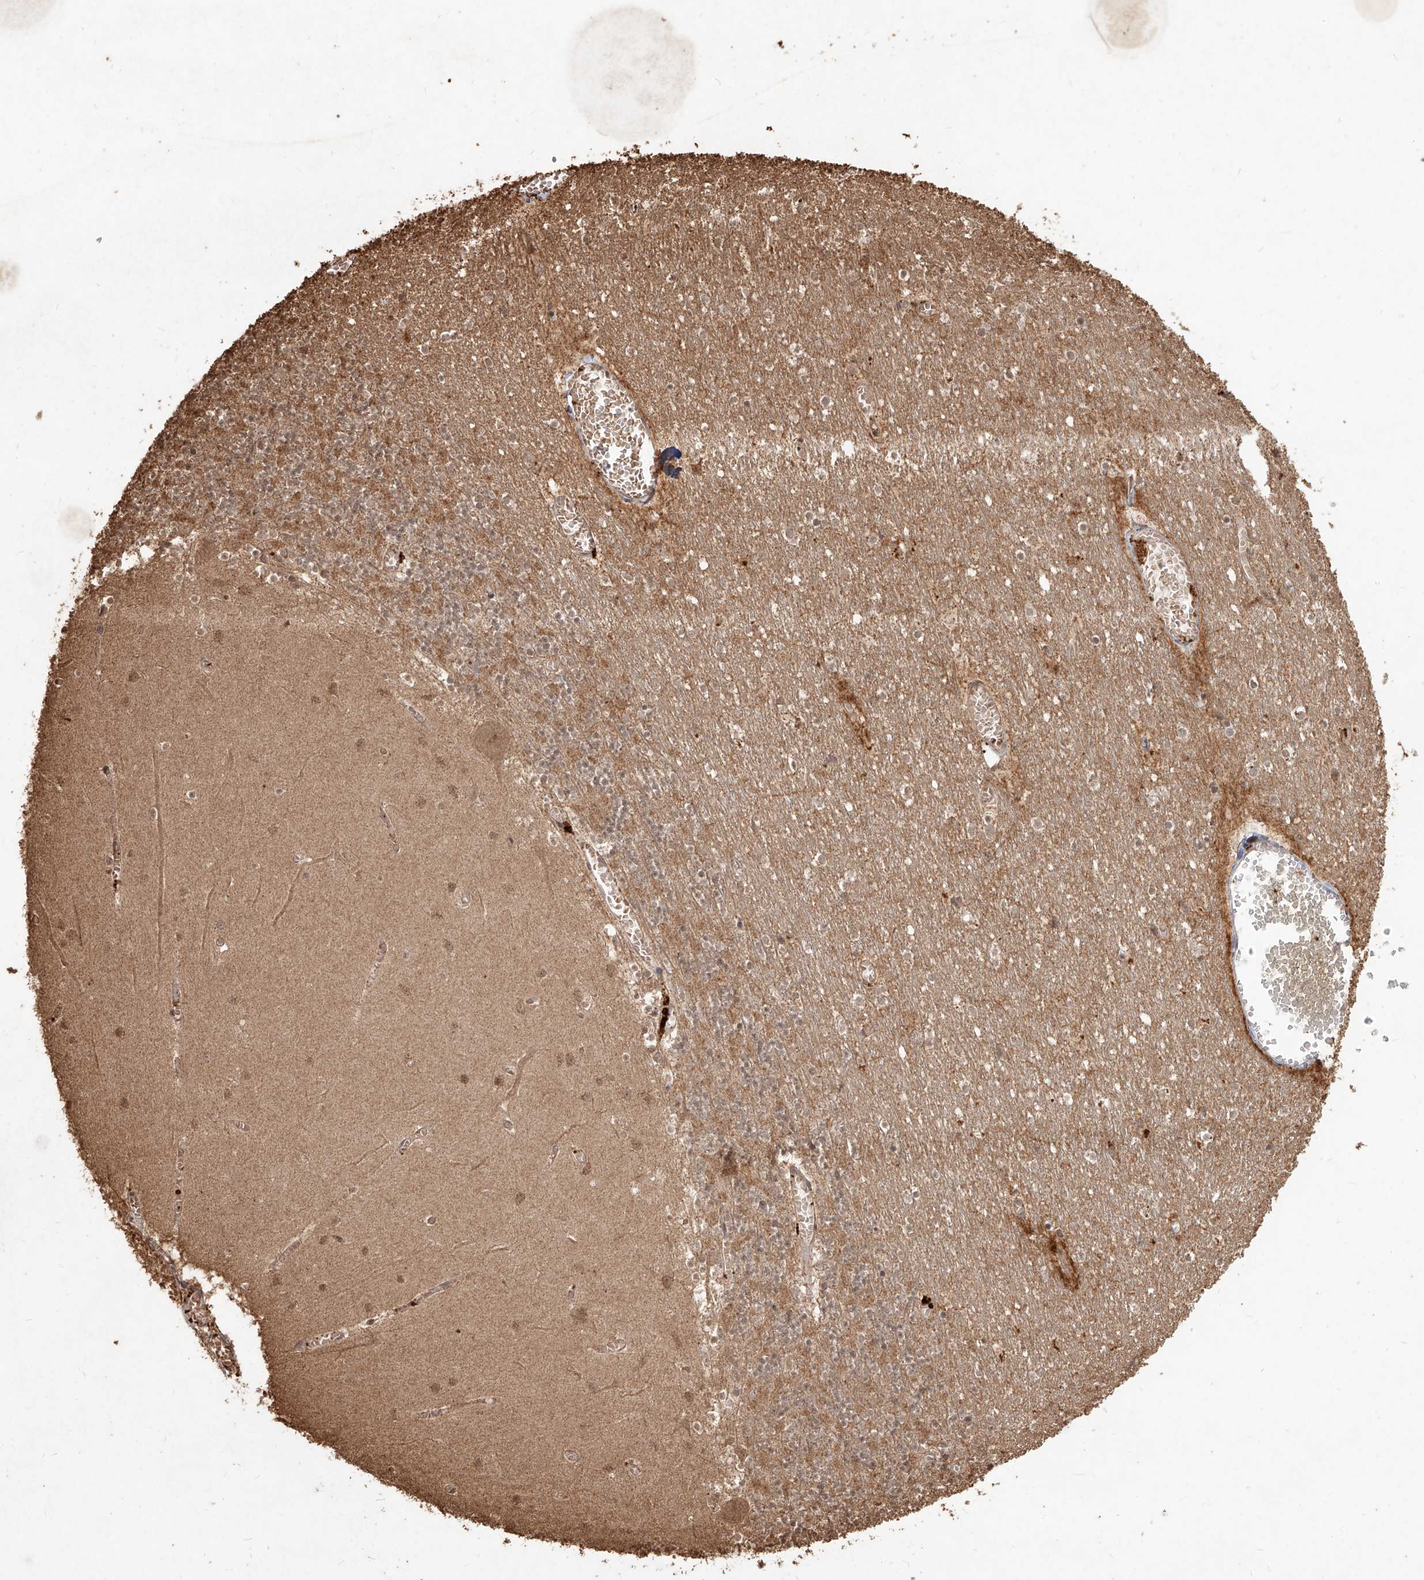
{"staining": {"intensity": "moderate", "quantity": ">75%", "location": "cytoplasmic/membranous,nuclear"}, "tissue": "cerebellum", "cell_type": "Cells in granular layer", "image_type": "normal", "snomed": [{"axis": "morphology", "description": "Normal tissue, NOS"}, {"axis": "topography", "description": "Cerebellum"}], "caption": "This is a photomicrograph of immunohistochemistry staining of unremarkable cerebellum, which shows moderate expression in the cytoplasmic/membranous,nuclear of cells in granular layer.", "gene": "UBE2K", "patient": {"sex": "female", "age": 28}}